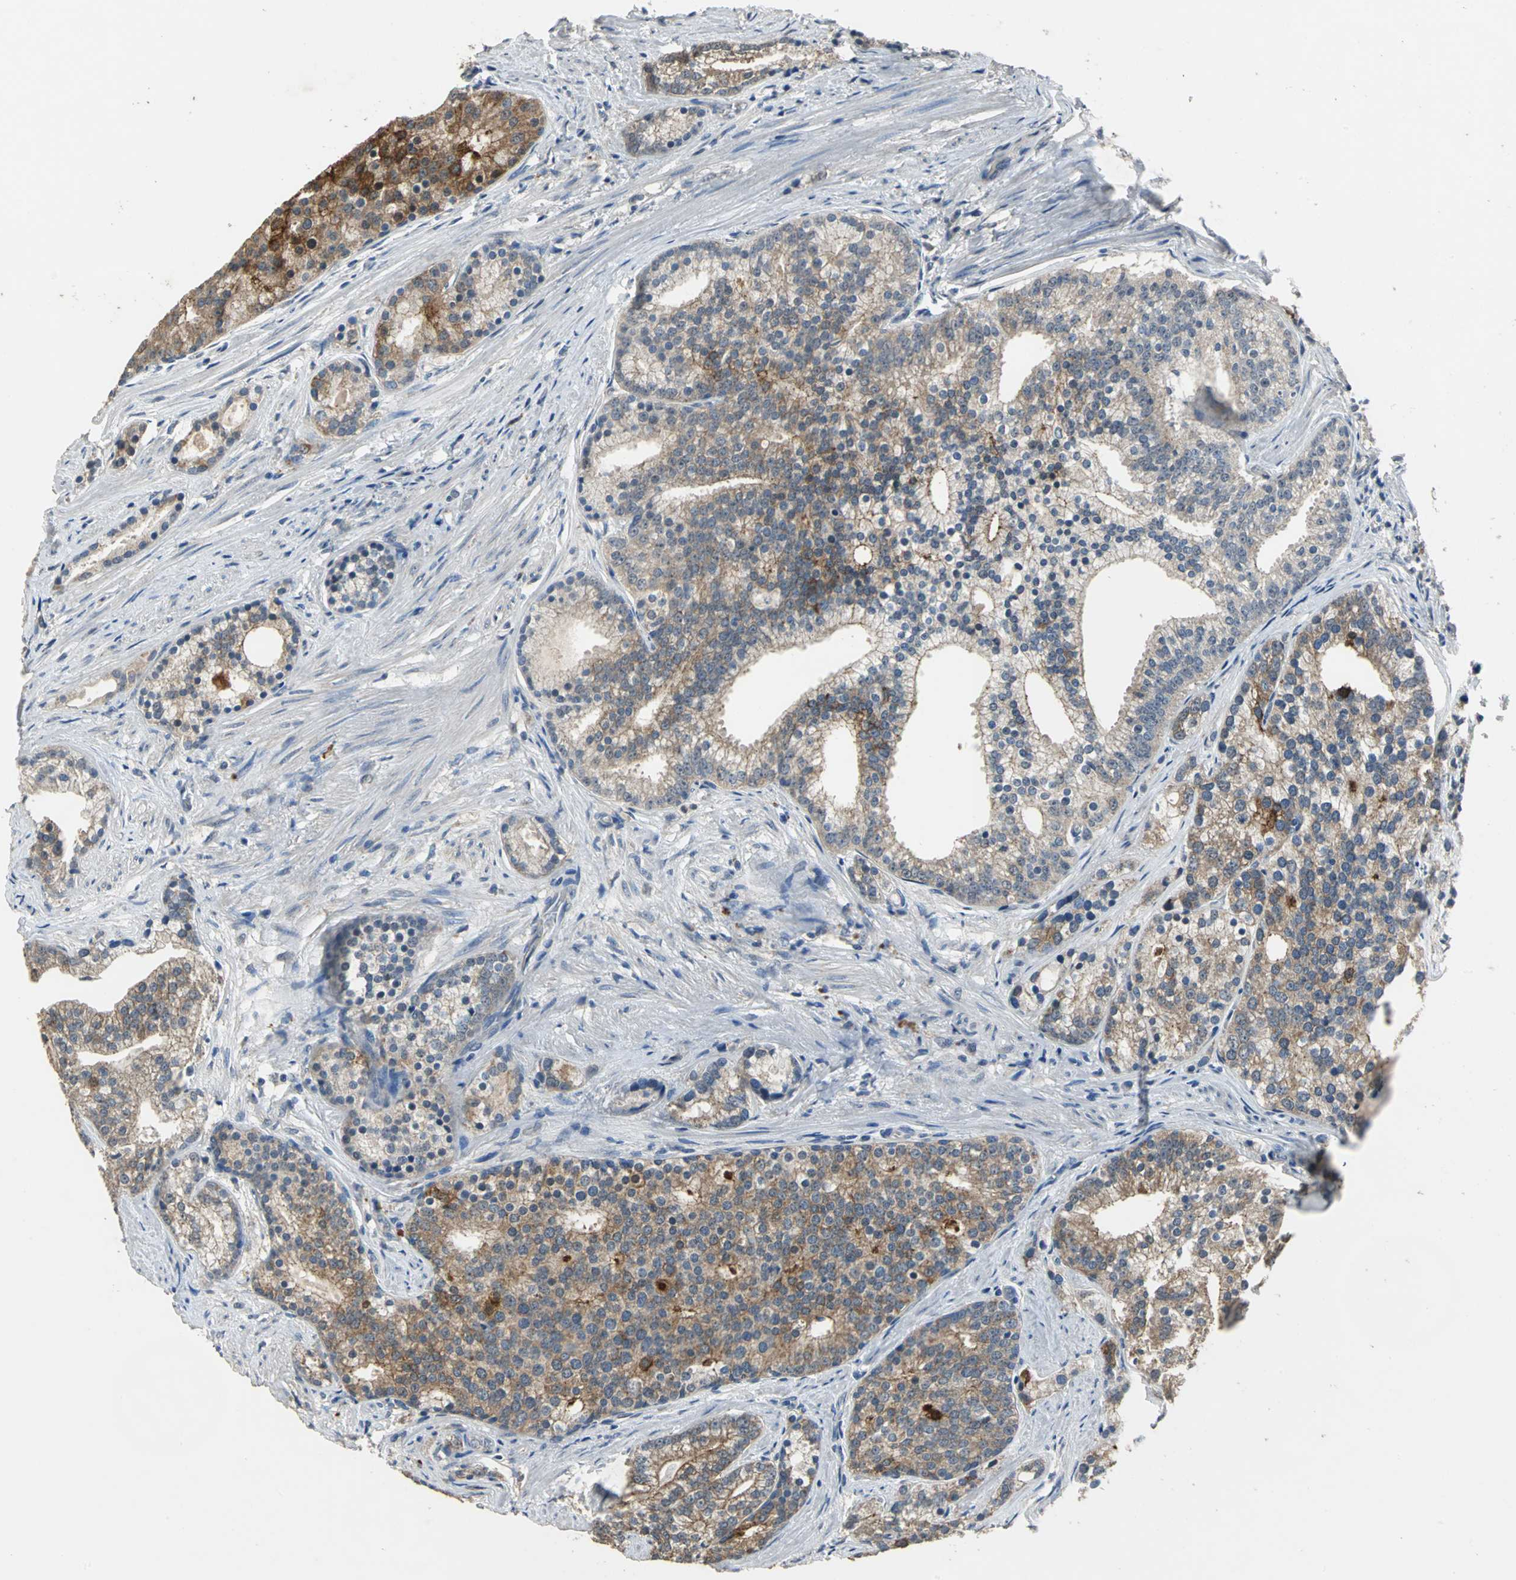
{"staining": {"intensity": "moderate", "quantity": ">75%", "location": "cytoplasmic/membranous"}, "tissue": "prostate cancer", "cell_type": "Tumor cells", "image_type": "cancer", "snomed": [{"axis": "morphology", "description": "Adenocarcinoma, Low grade"}, {"axis": "topography", "description": "Prostate"}], "caption": "This histopathology image demonstrates immunohistochemistry (IHC) staining of human prostate cancer (low-grade adenocarcinoma), with medium moderate cytoplasmic/membranous staining in about >75% of tumor cells.", "gene": "OCLN", "patient": {"sex": "male", "age": 71}}